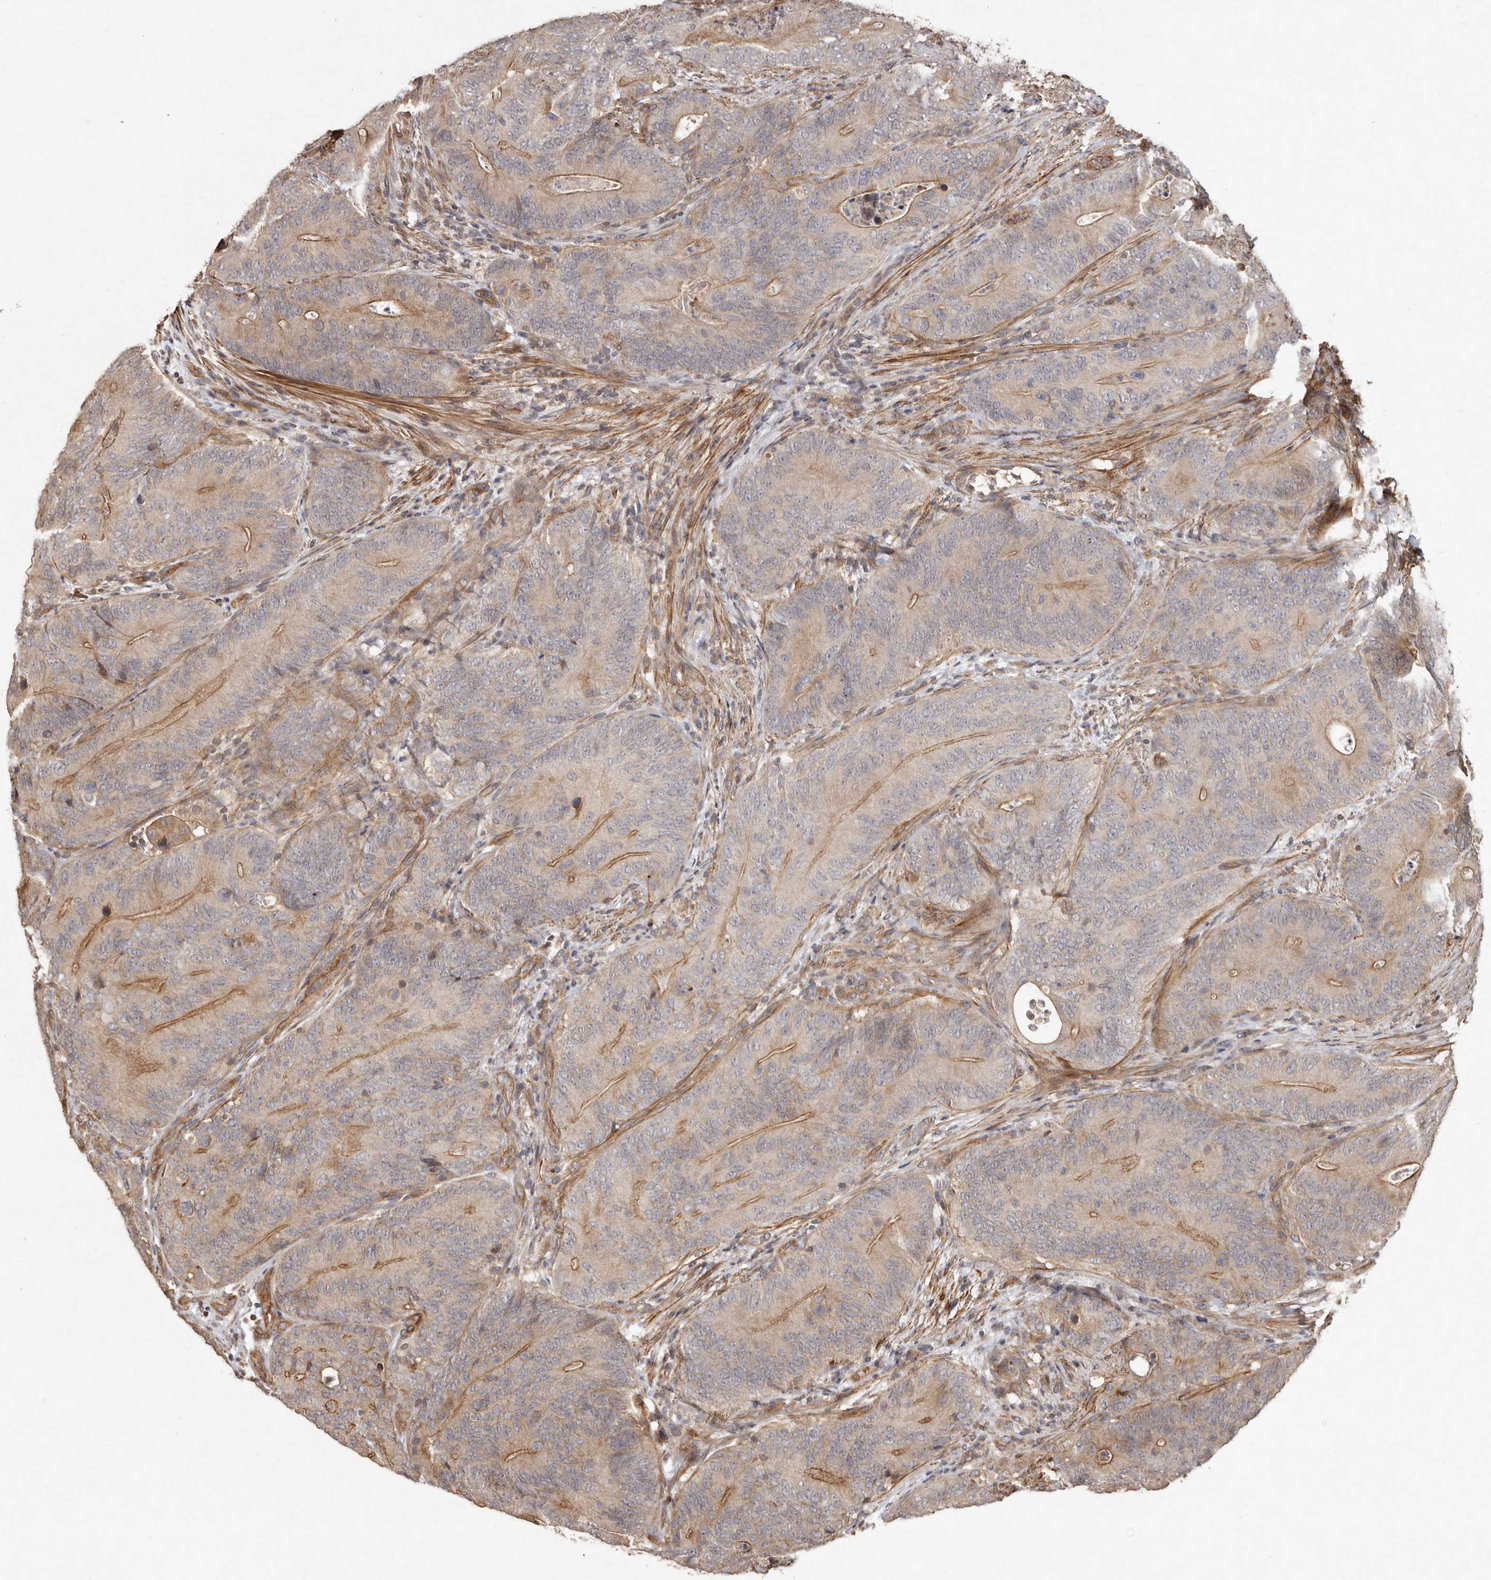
{"staining": {"intensity": "moderate", "quantity": "25%-75%", "location": "cytoplasmic/membranous"}, "tissue": "colorectal cancer", "cell_type": "Tumor cells", "image_type": "cancer", "snomed": [{"axis": "morphology", "description": "Normal tissue, NOS"}, {"axis": "topography", "description": "Colon"}], "caption": "An immunohistochemistry micrograph of tumor tissue is shown. Protein staining in brown highlights moderate cytoplasmic/membranous positivity in colorectal cancer within tumor cells.", "gene": "SEMA3A", "patient": {"sex": "female", "age": 82}}